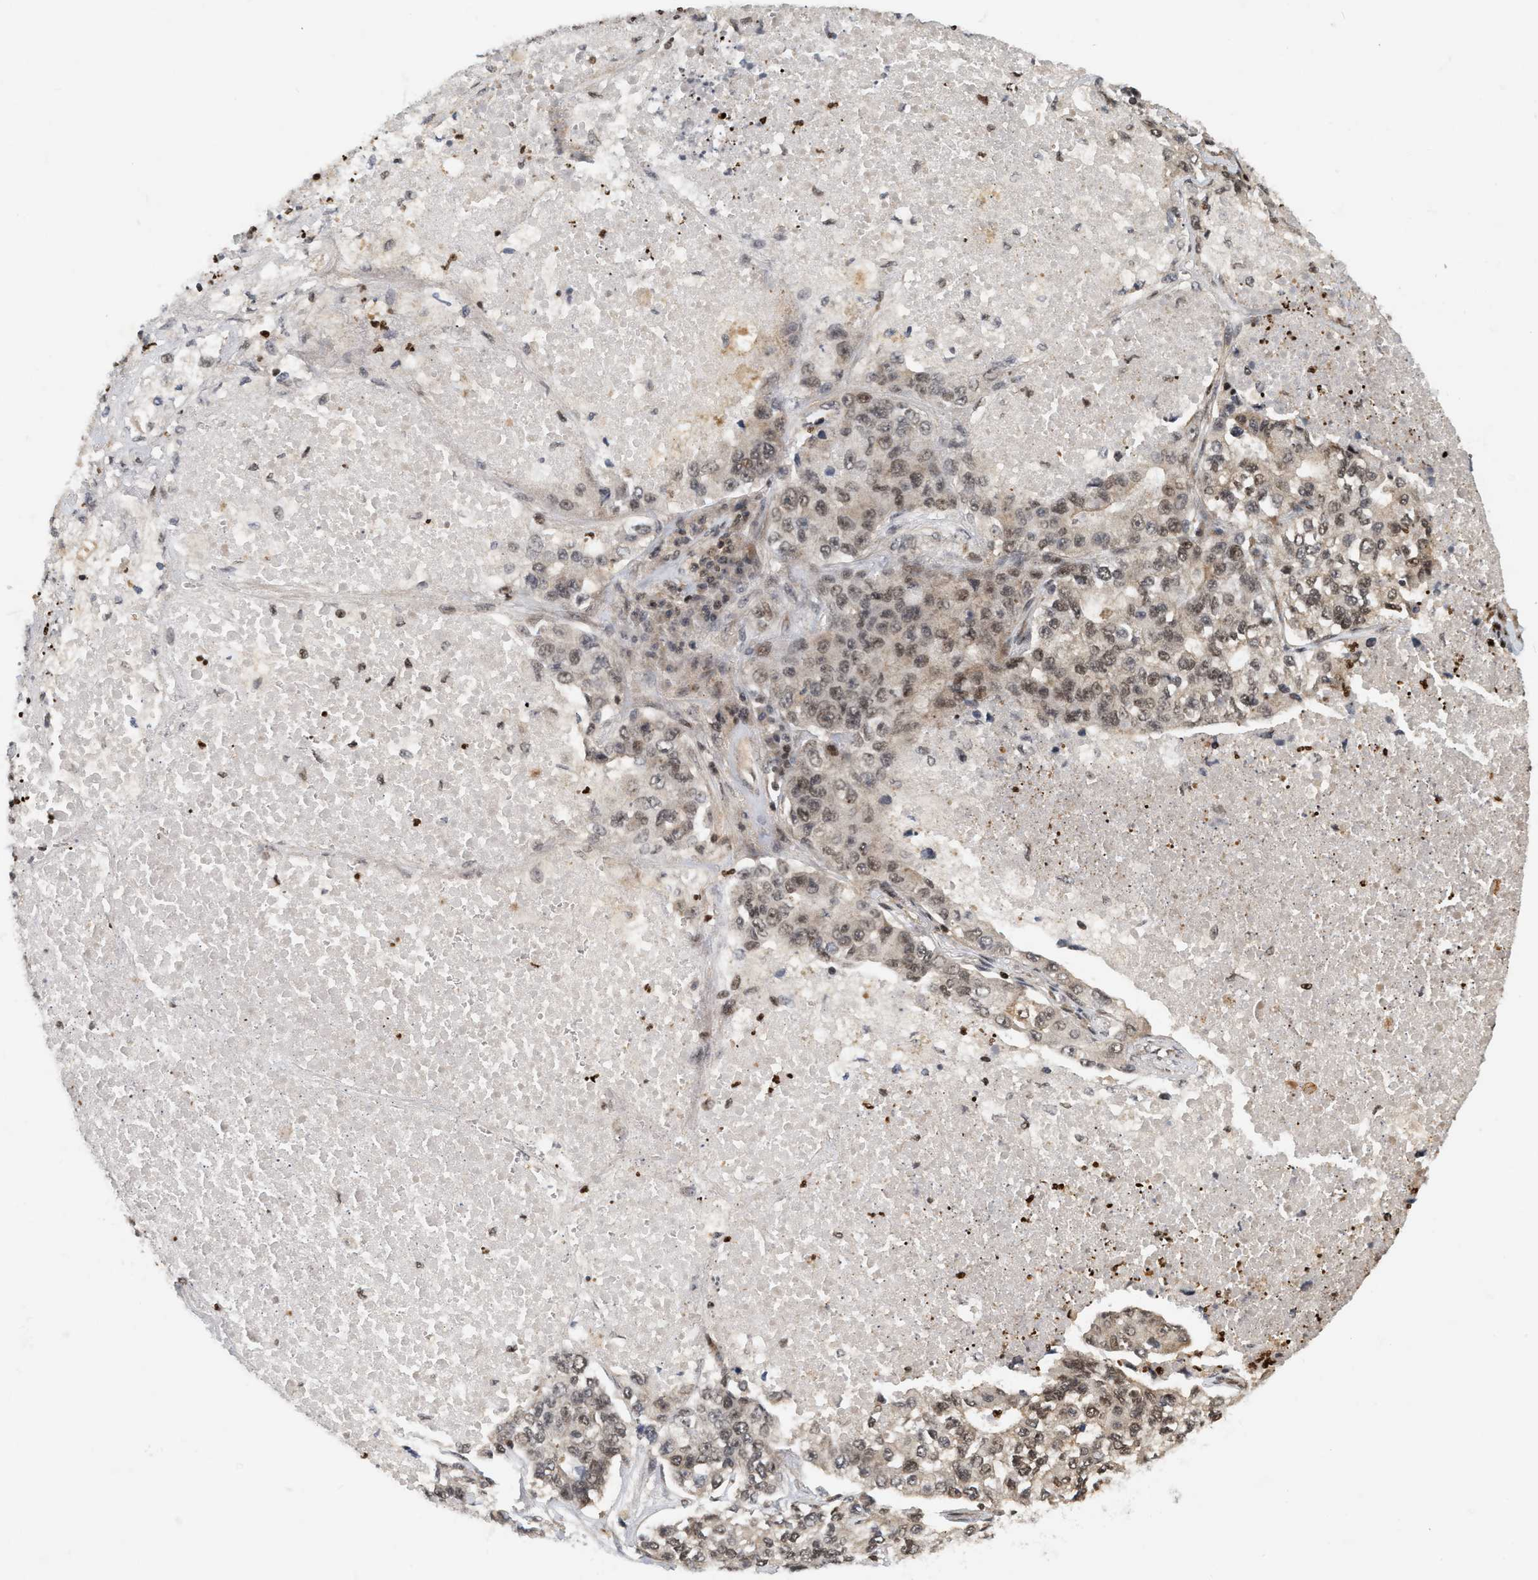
{"staining": {"intensity": "moderate", "quantity": "<25%", "location": "nuclear"}, "tissue": "lung cancer", "cell_type": "Tumor cells", "image_type": "cancer", "snomed": [{"axis": "morphology", "description": "Adenocarcinoma, NOS"}, {"axis": "topography", "description": "Lung"}], "caption": "Lung cancer was stained to show a protein in brown. There is low levels of moderate nuclear expression in about <25% of tumor cells. The protein is shown in brown color, while the nuclei are stained blue.", "gene": "NFE2L2", "patient": {"sex": "male", "age": 49}}